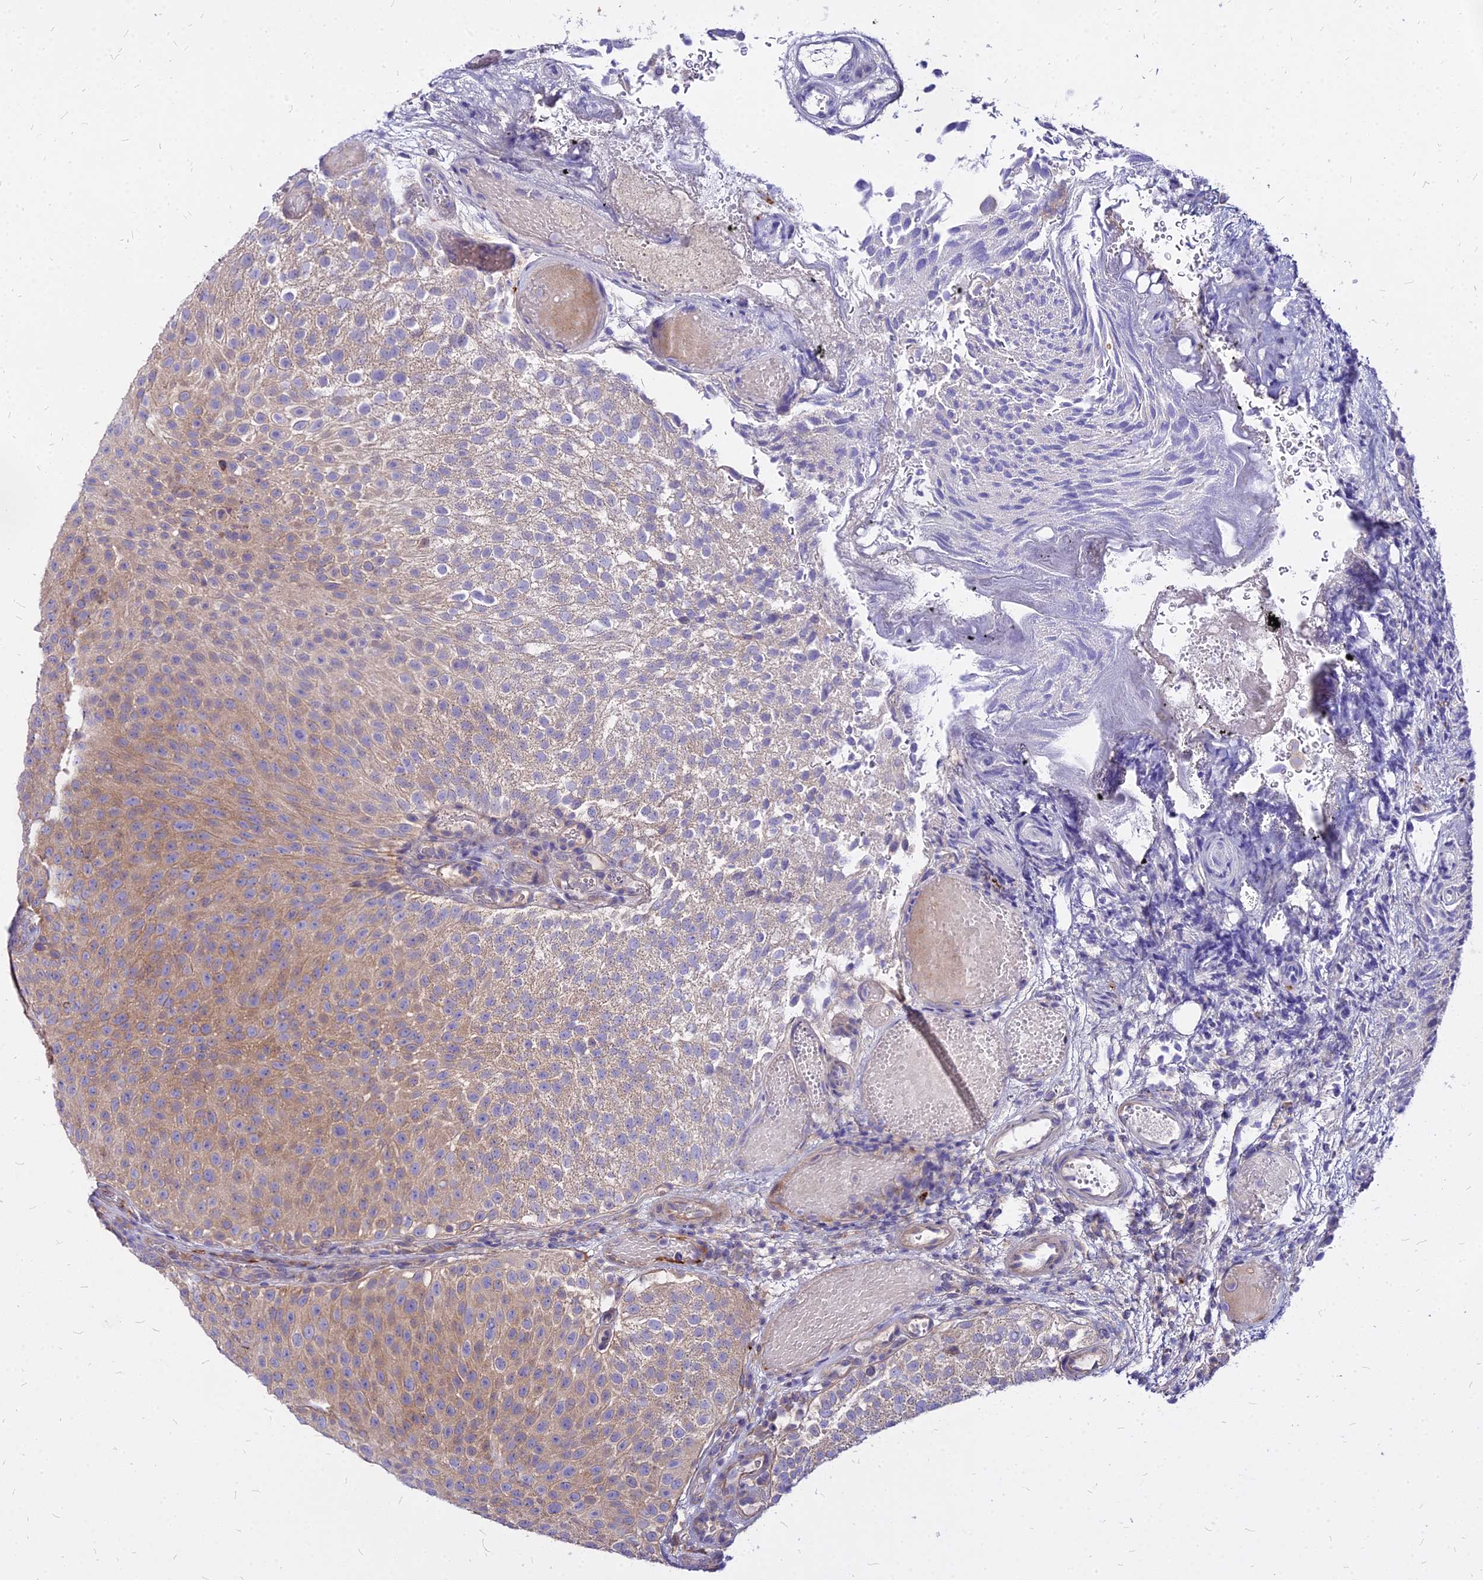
{"staining": {"intensity": "moderate", "quantity": "25%-75%", "location": "cytoplasmic/membranous"}, "tissue": "urothelial cancer", "cell_type": "Tumor cells", "image_type": "cancer", "snomed": [{"axis": "morphology", "description": "Urothelial carcinoma, Low grade"}, {"axis": "topography", "description": "Urinary bladder"}], "caption": "Immunohistochemistry histopathology image of urothelial carcinoma (low-grade) stained for a protein (brown), which displays medium levels of moderate cytoplasmic/membranous expression in about 25%-75% of tumor cells.", "gene": "COMMD10", "patient": {"sex": "male", "age": 78}}